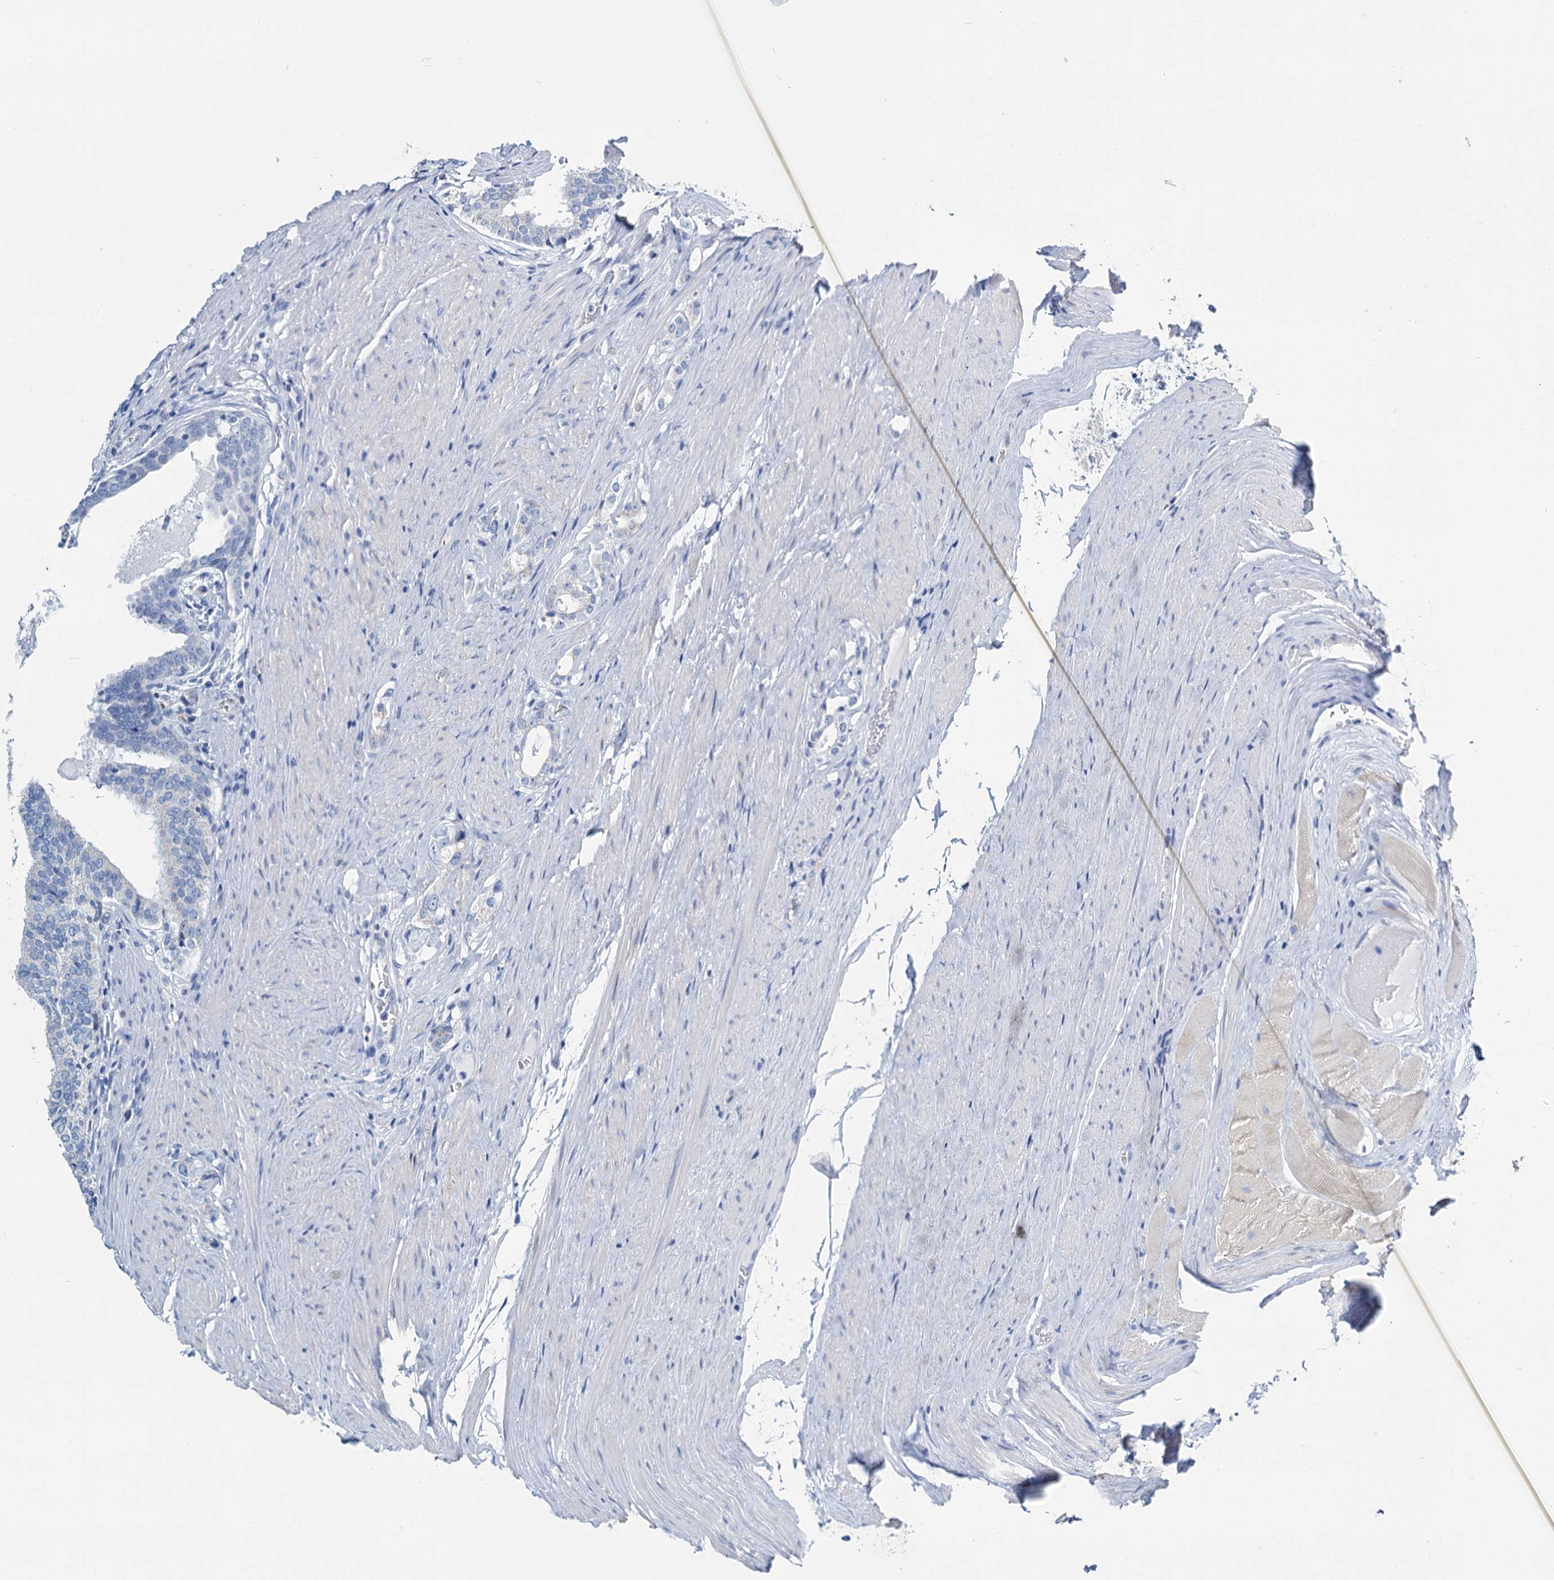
{"staining": {"intensity": "negative", "quantity": "none", "location": "none"}, "tissue": "prostate cancer", "cell_type": "Tumor cells", "image_type": "cancer", "snomed": [{"axis": "morphology", "description": "Adenocarcinoma, High grade"}, {"axis": "topography", "description": "Prostate"}], "caption": "High power microscopy micrograph of an immunohistochemistry micrograph of prostate high-grade adenocarcinoma, revealing no significant positivity in tumor cells.", "gene": "SLC1A3", "patient": {"sex": "male", "age": 63}}